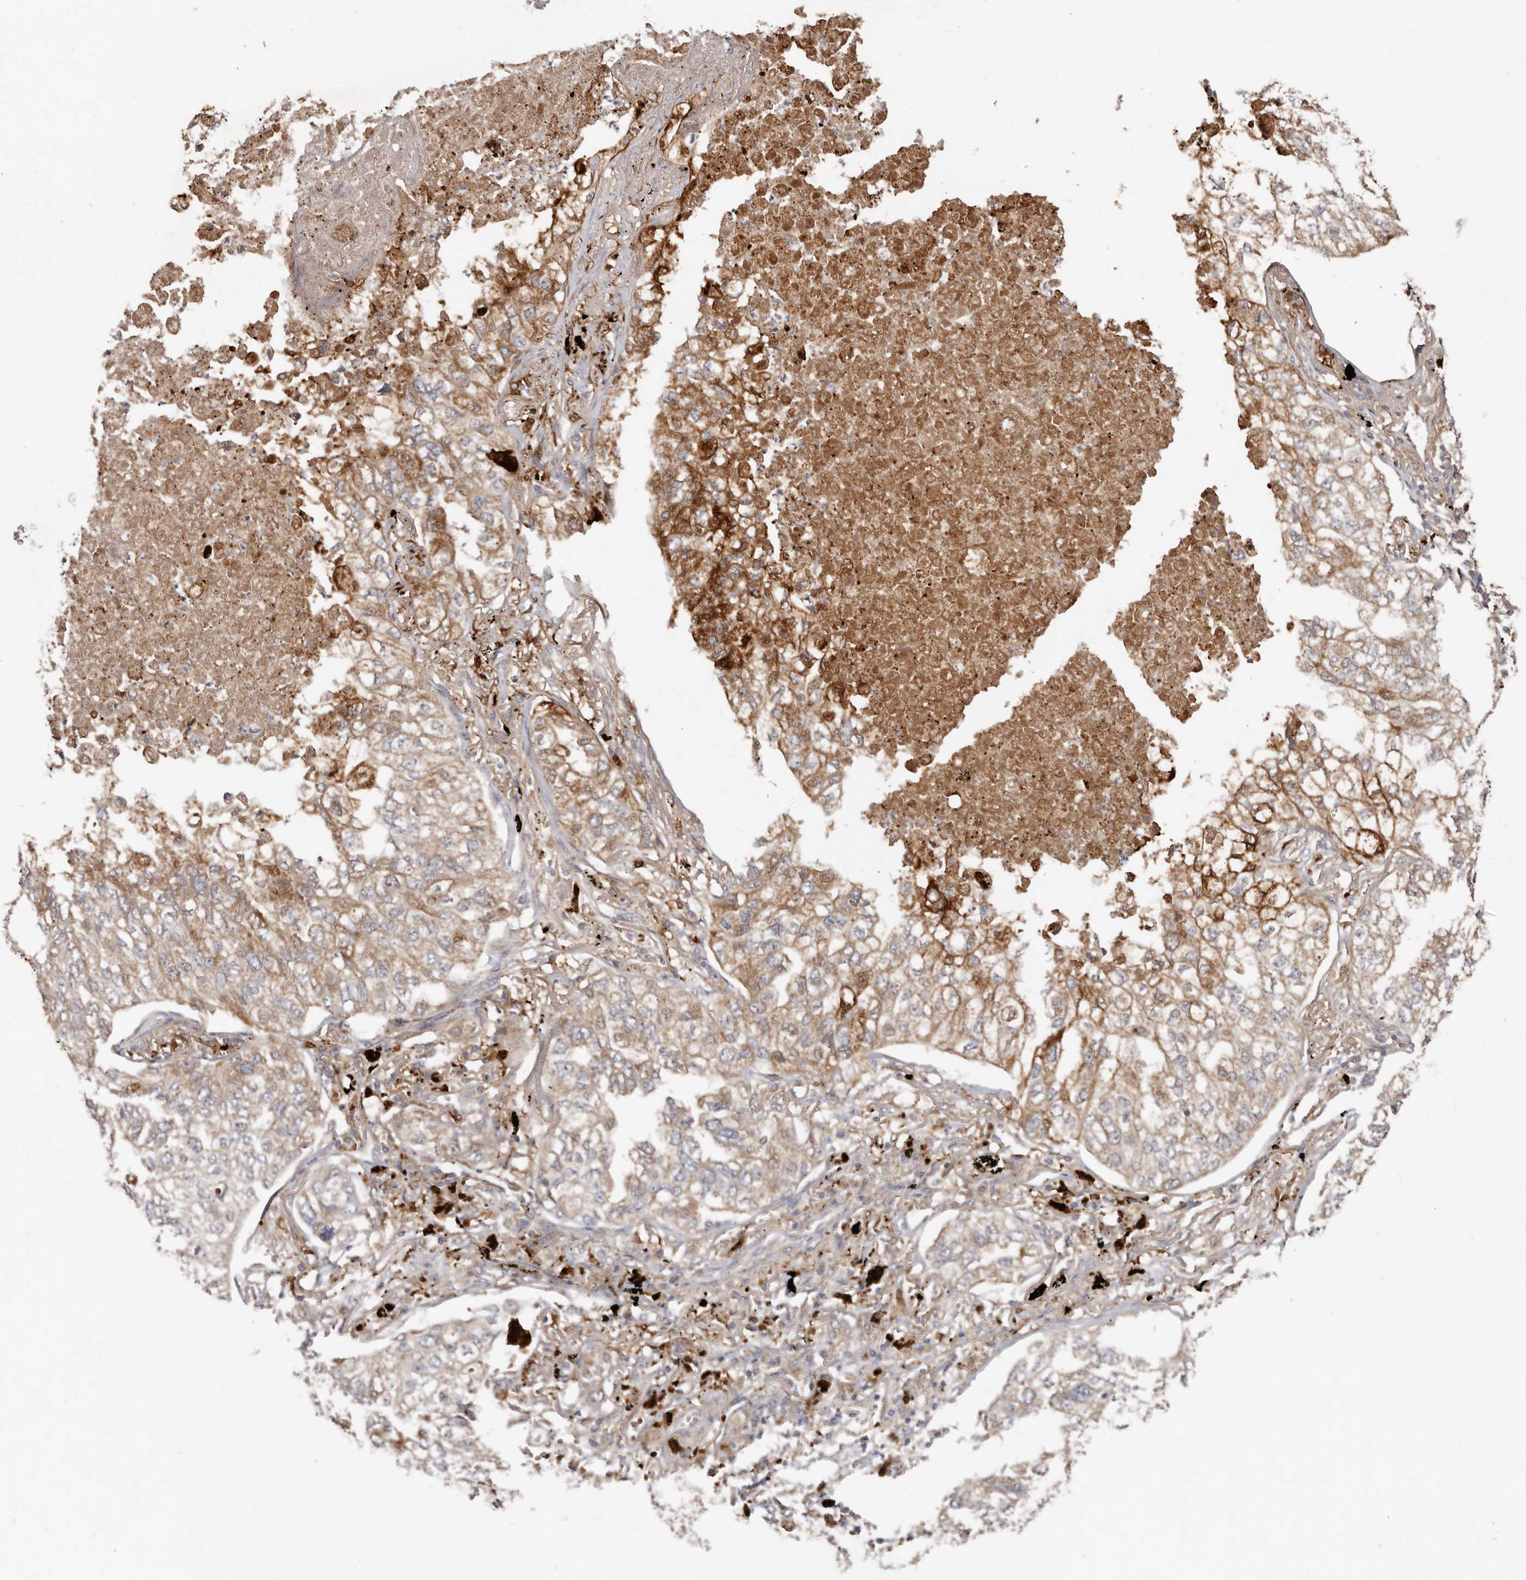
{"staining": {"intensity": "weak", "quantity": ">75%", "location": "cytoplasmic/membranous"}, "tissue": "lung cancer", "cell_type": "Tumor cells", "image_type": "cancer", "snomed": [{"axis": "morphology", "description": "Adenocarcinoma, NOS"}, {"axis": "topography", "description": "Lung"}], "caption": "Immunohistochemical staining of adenocarcinoma (lung) demonstrates low levels of weak cytoplasmic/membranous protein positivity in approximately >75% of tumor cells.", "gene": "GOT1L1", "patient": {"sex": "male", "age": 65}}